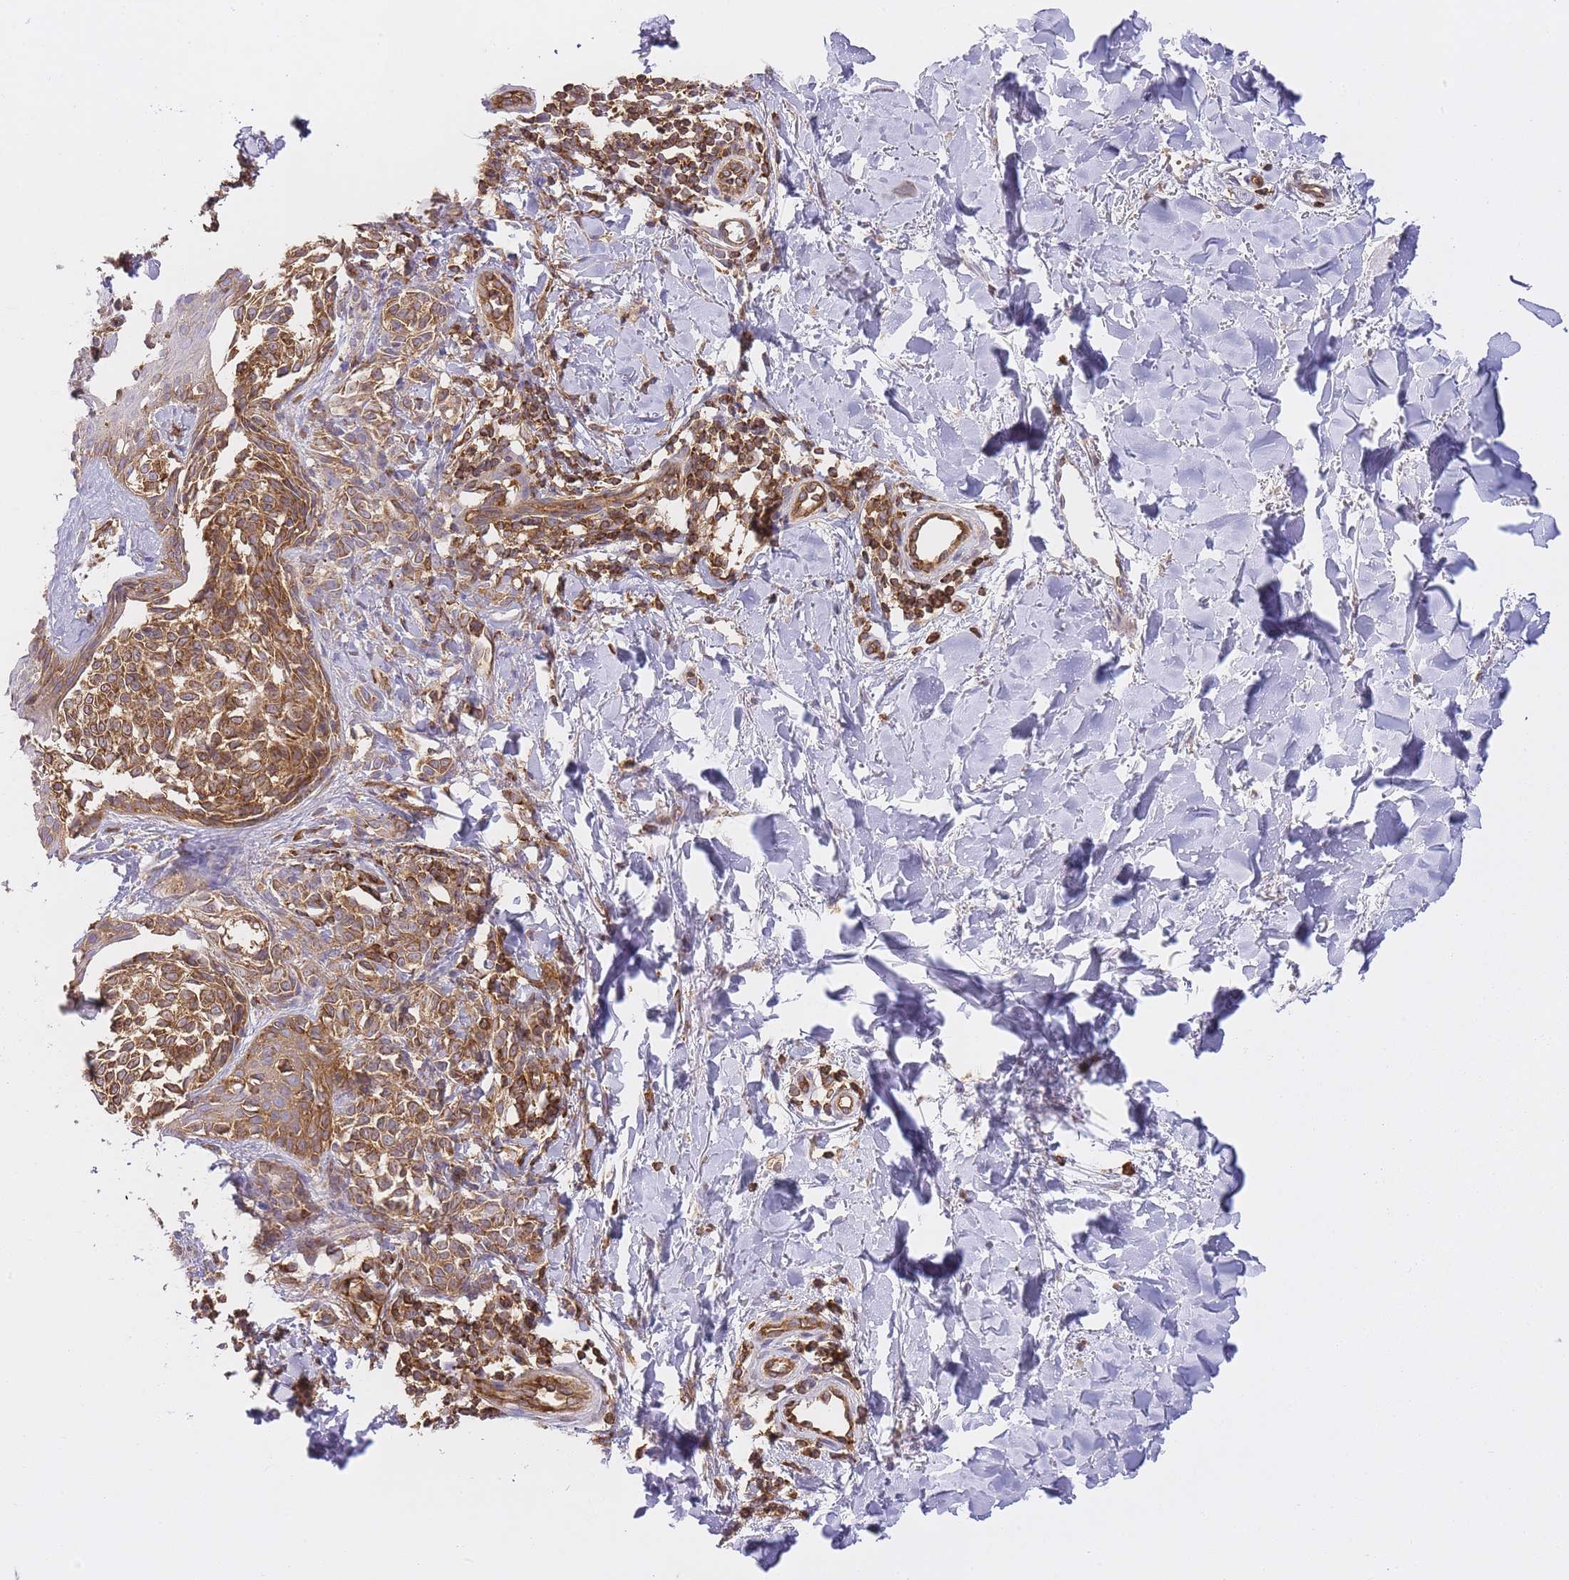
{"staining": {"intensity": "moderate", "quantity": ">75%", "location": "cytoplasmic/membranous"}, "tissue": "melanoma", "cell_type": "Tumor cells", "image_type": "cancer", "snomed": [{"axis": "morphology", "description": "Malignant melanoma, NOS"}, {"axis": "topography", "description": "Skin of upper extremity"}], "caption": "Malignant melanoma stained with a protein marker exhibits moderate staining in tumor cells.", "gene": "MSN", "patient": {"sex": "male", "age": 40}}